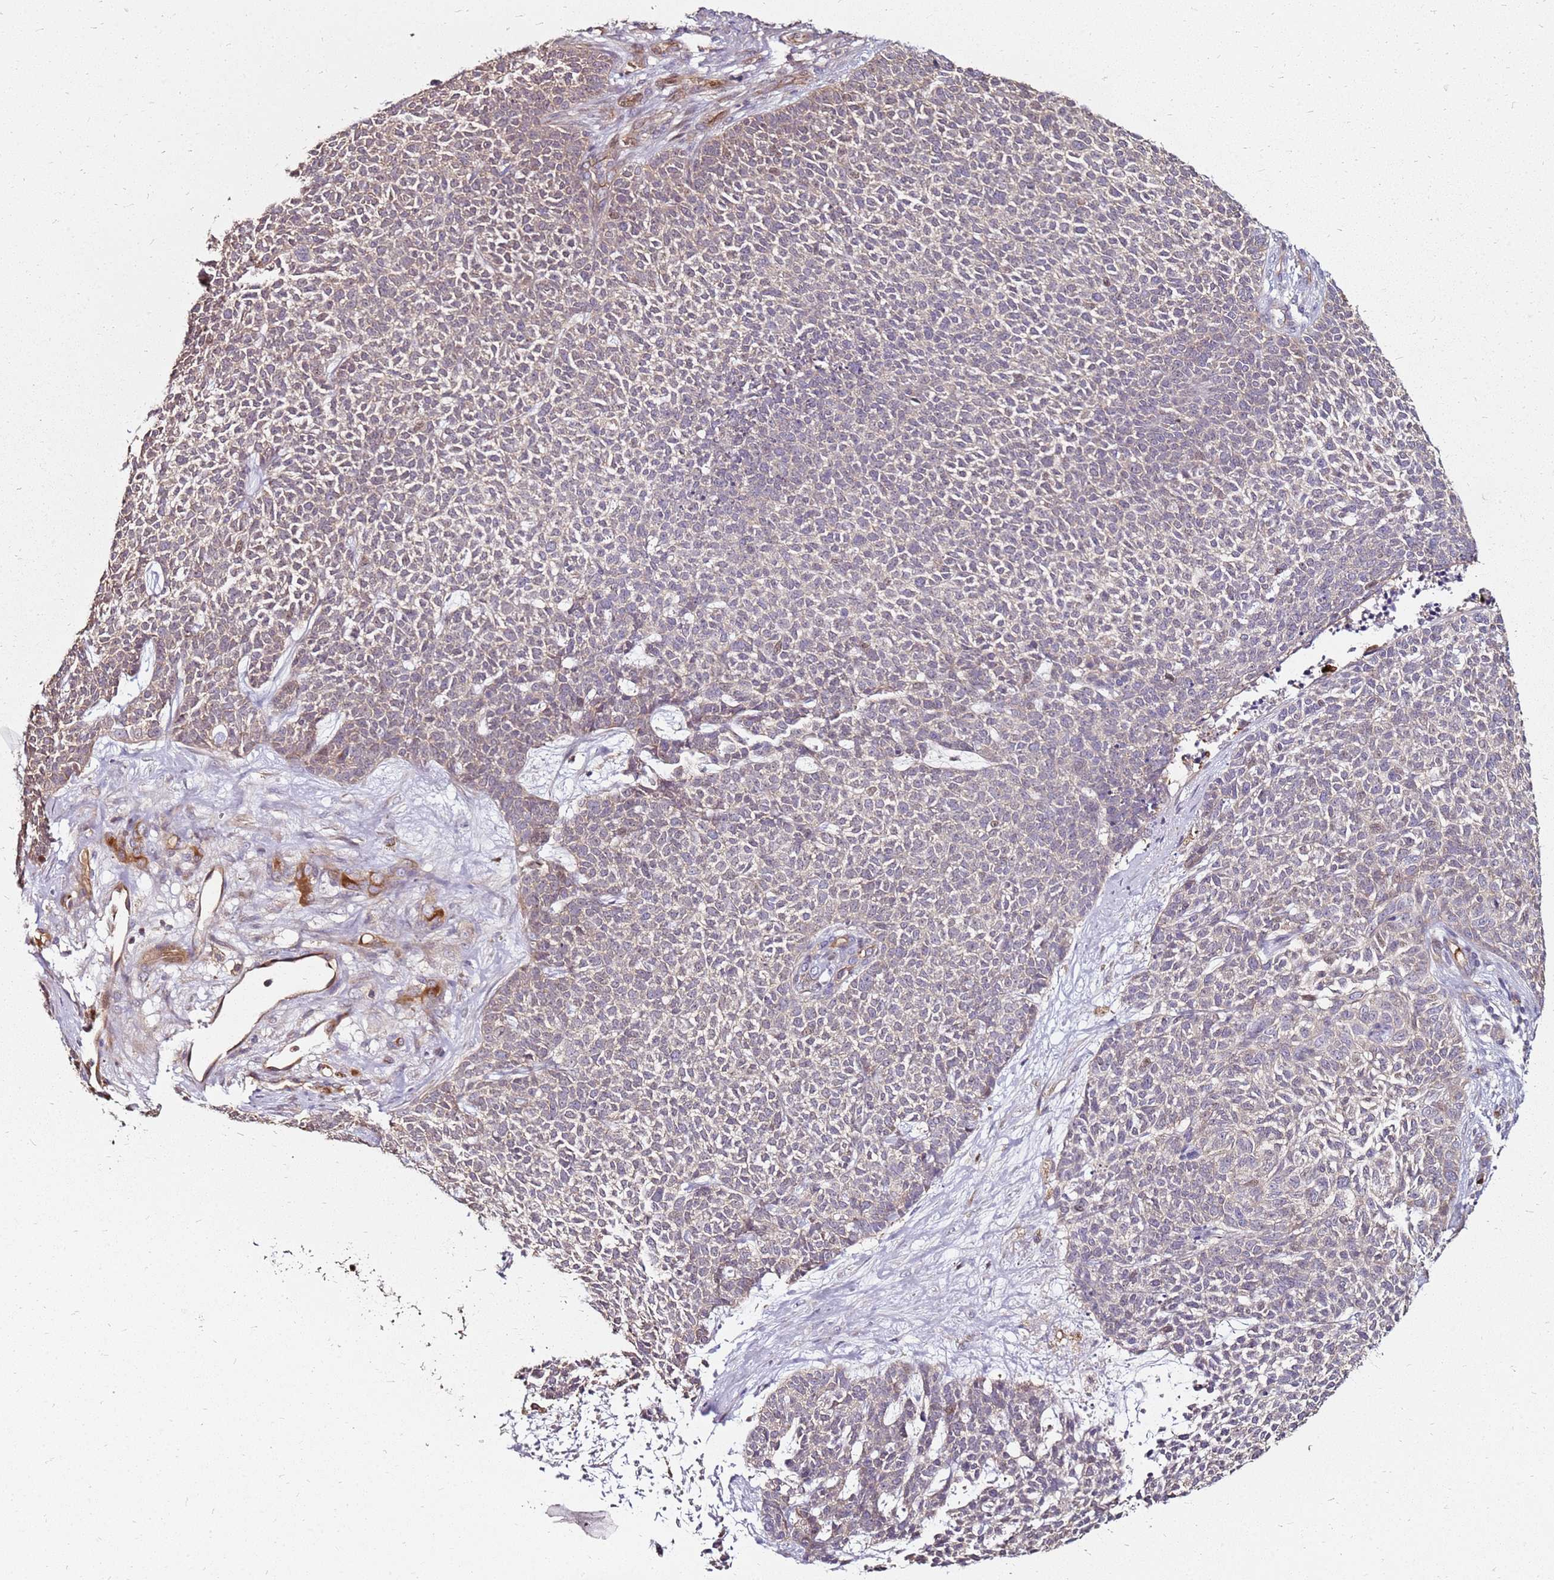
{"staining": {"intensity": "weak", "quantity": "<25%", "location": "cytoplasmic/membranous"}, "tissue": "skin cancer", "cell_type": "Tumor cells", "image_type": "cancer", "snomed": [{"axis": "morphology", "description": "Basal cell carcinoma"}, {"axis": "topography", "description": "Skin"}], "caption": "This is an IHC image of human basal cell carcinoma (skin). There is no positivity in tumor cells.", "gene": "RNF11", "patient": {"sex": "female", "age": 84}}